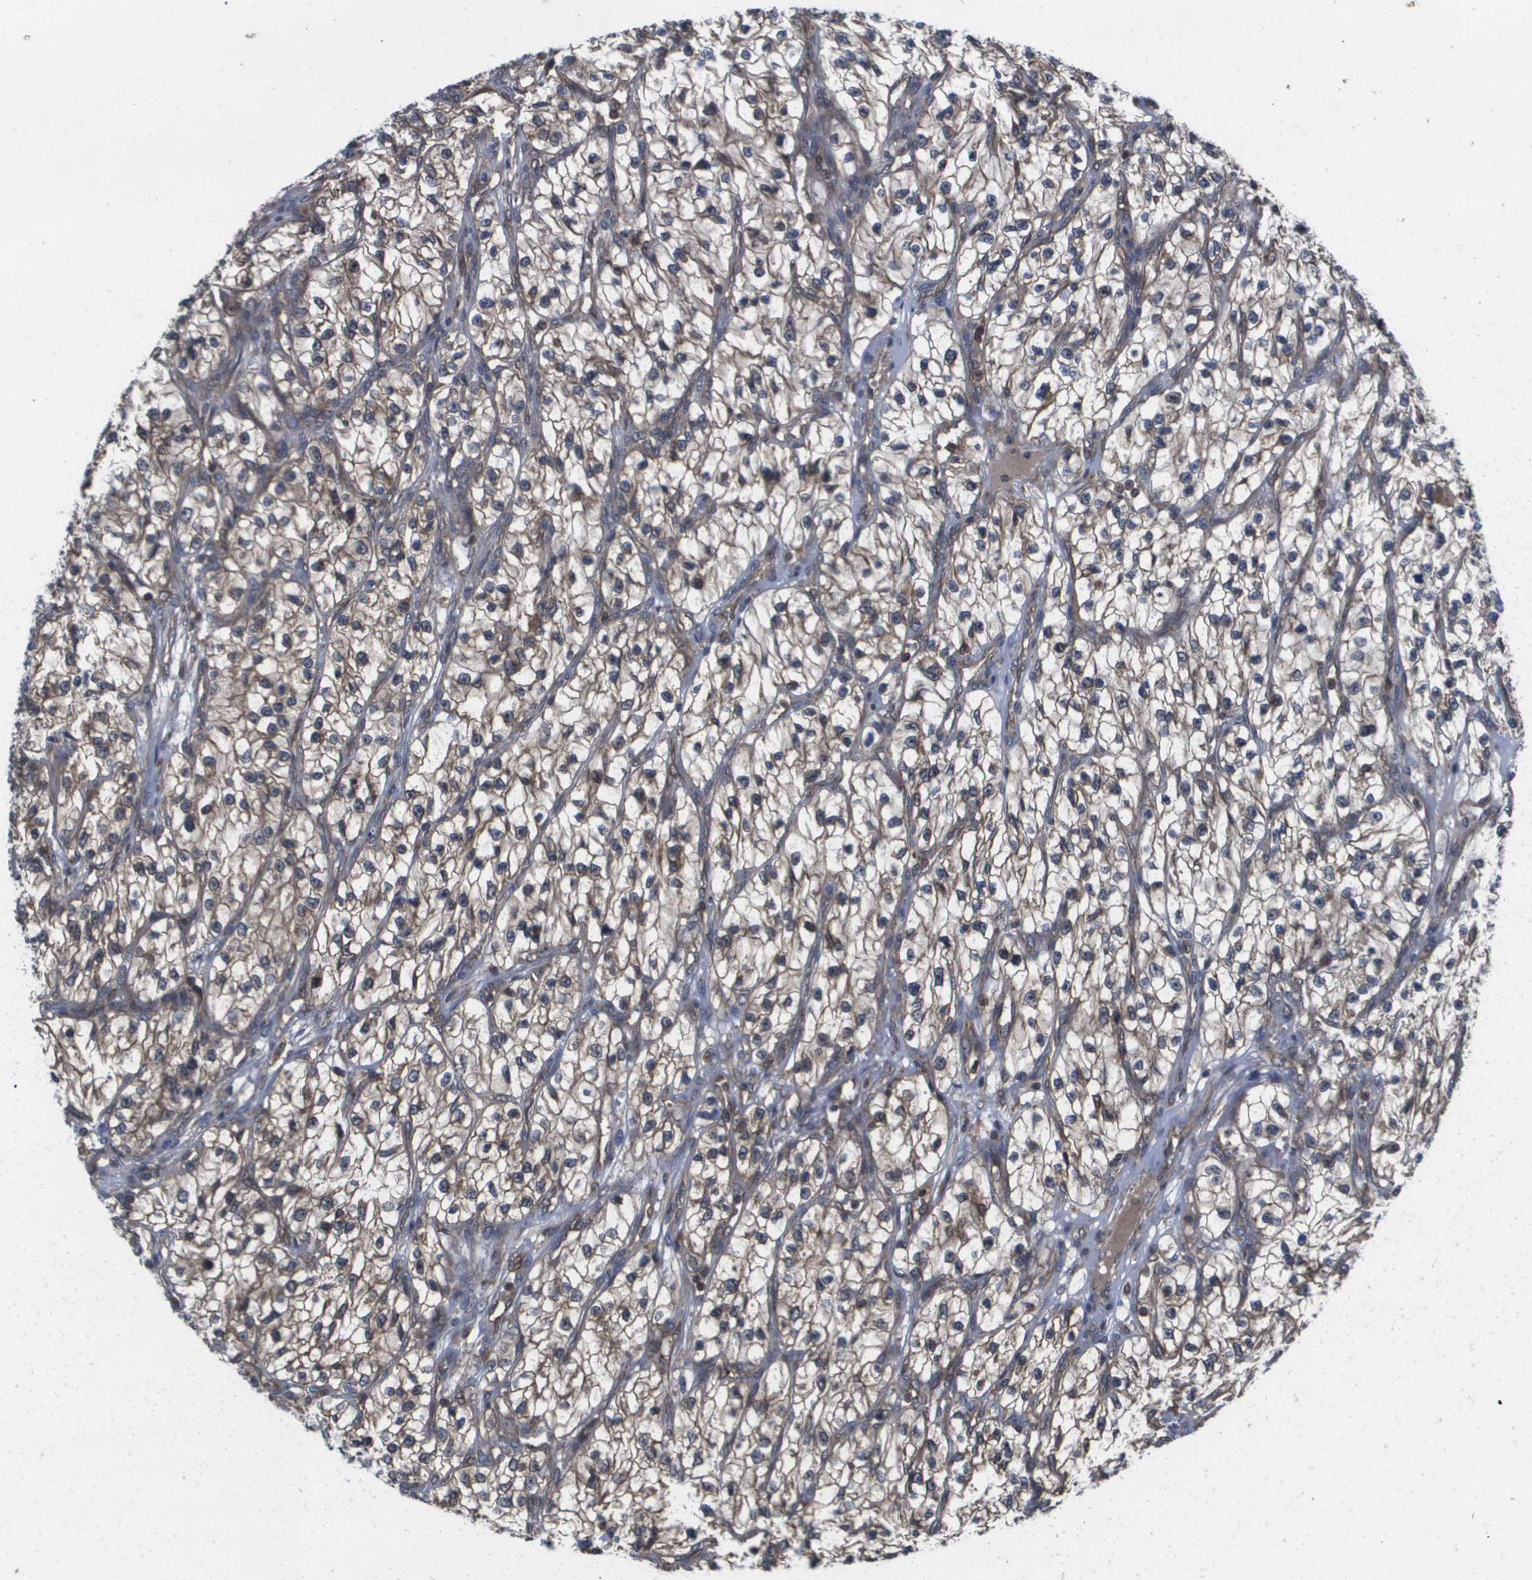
{"staining": {"intensity": "weak", "quantity": "25%-75%", "location": "cytoplasmic/membranous,nuclear"}, "tissue": "renal cancer", "cell_type": "Tumor cells", "image_type": "cancer", "snomed": [{"axis": "morphology", "description": "Adenocarcinoma, NOS"}, {"axis": "topography", "description": "Kidney"}], "caption": "Protein expression analysis of renal adenocarcinoma displays weak cytoplasmic/membranous and nuclear positivity in approximately 25%-75% of tumor cells.", "gene": "RBM38", "patient": {"sex": "female", "age": 57}}